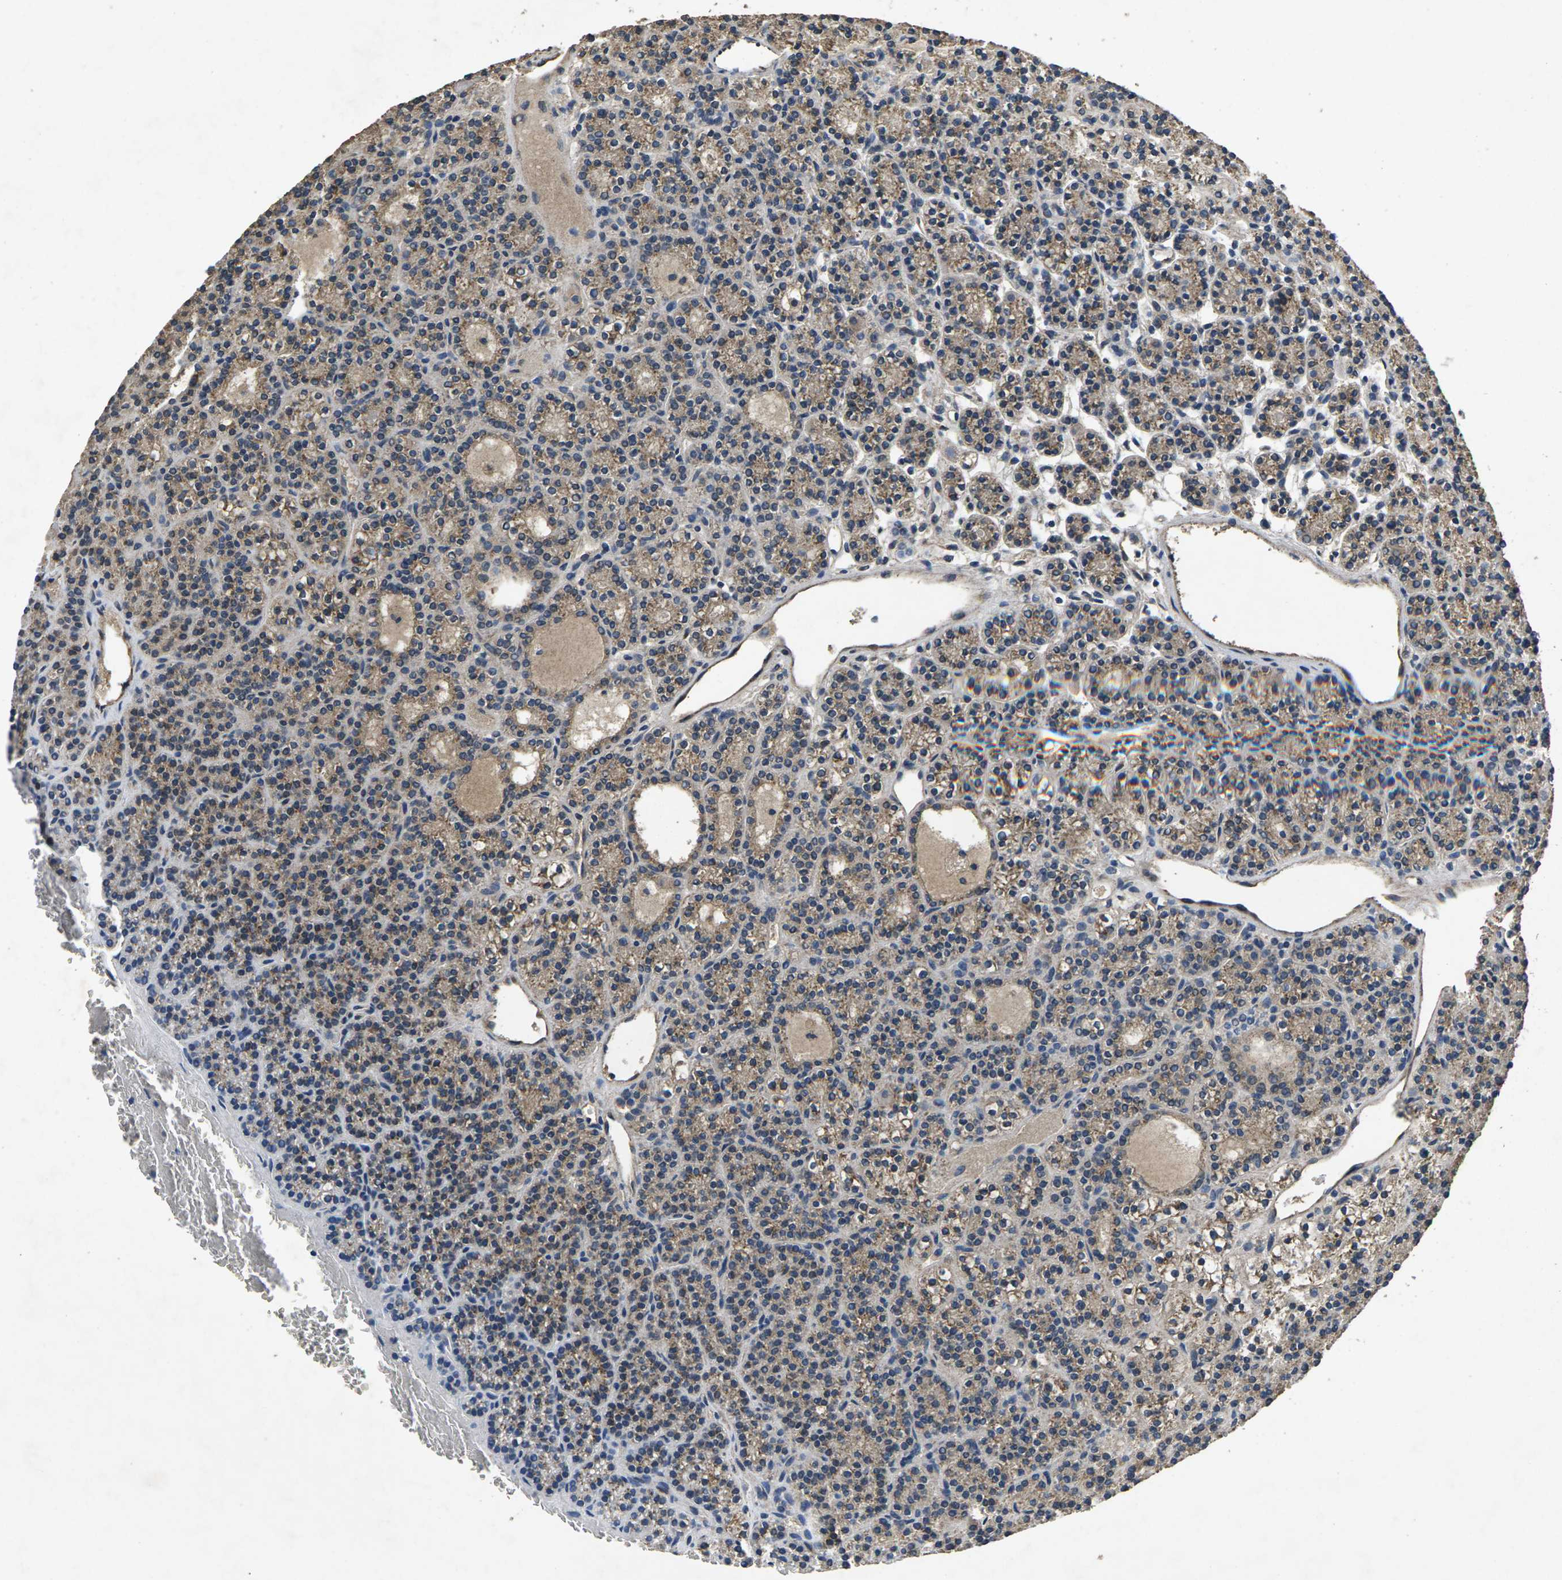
{"staining": {"intensity": "moderate", "quantity": ">75%", "location": "cytoplasmic/membranous"}, "tissue": "parathyroid gland", "cell_type": "Glandular cells", "image_type": "normal", "snomed": [{"axis": "morphology", "description": "Normal tissue, NOS"}, {"axis": "morphology", "description": "Adenoma, NOS"}, {"axis": "topography", "description": "Parathyroid gland"}], "caption": "Immunohistochemical staining of unremarkable human parathyroid gland demonstrates >75% levels of moderate cytoplasmic/membranous protein staining in about >75% of glandular cells. Using DAB (3,3'-diaminobenzidine) (brown) and hematoxylin (blue) stains, captured at high magnification using brightfield microscopy.", "gene": "B4GAT1", "patient": {"sex": "female", "age": 64}}